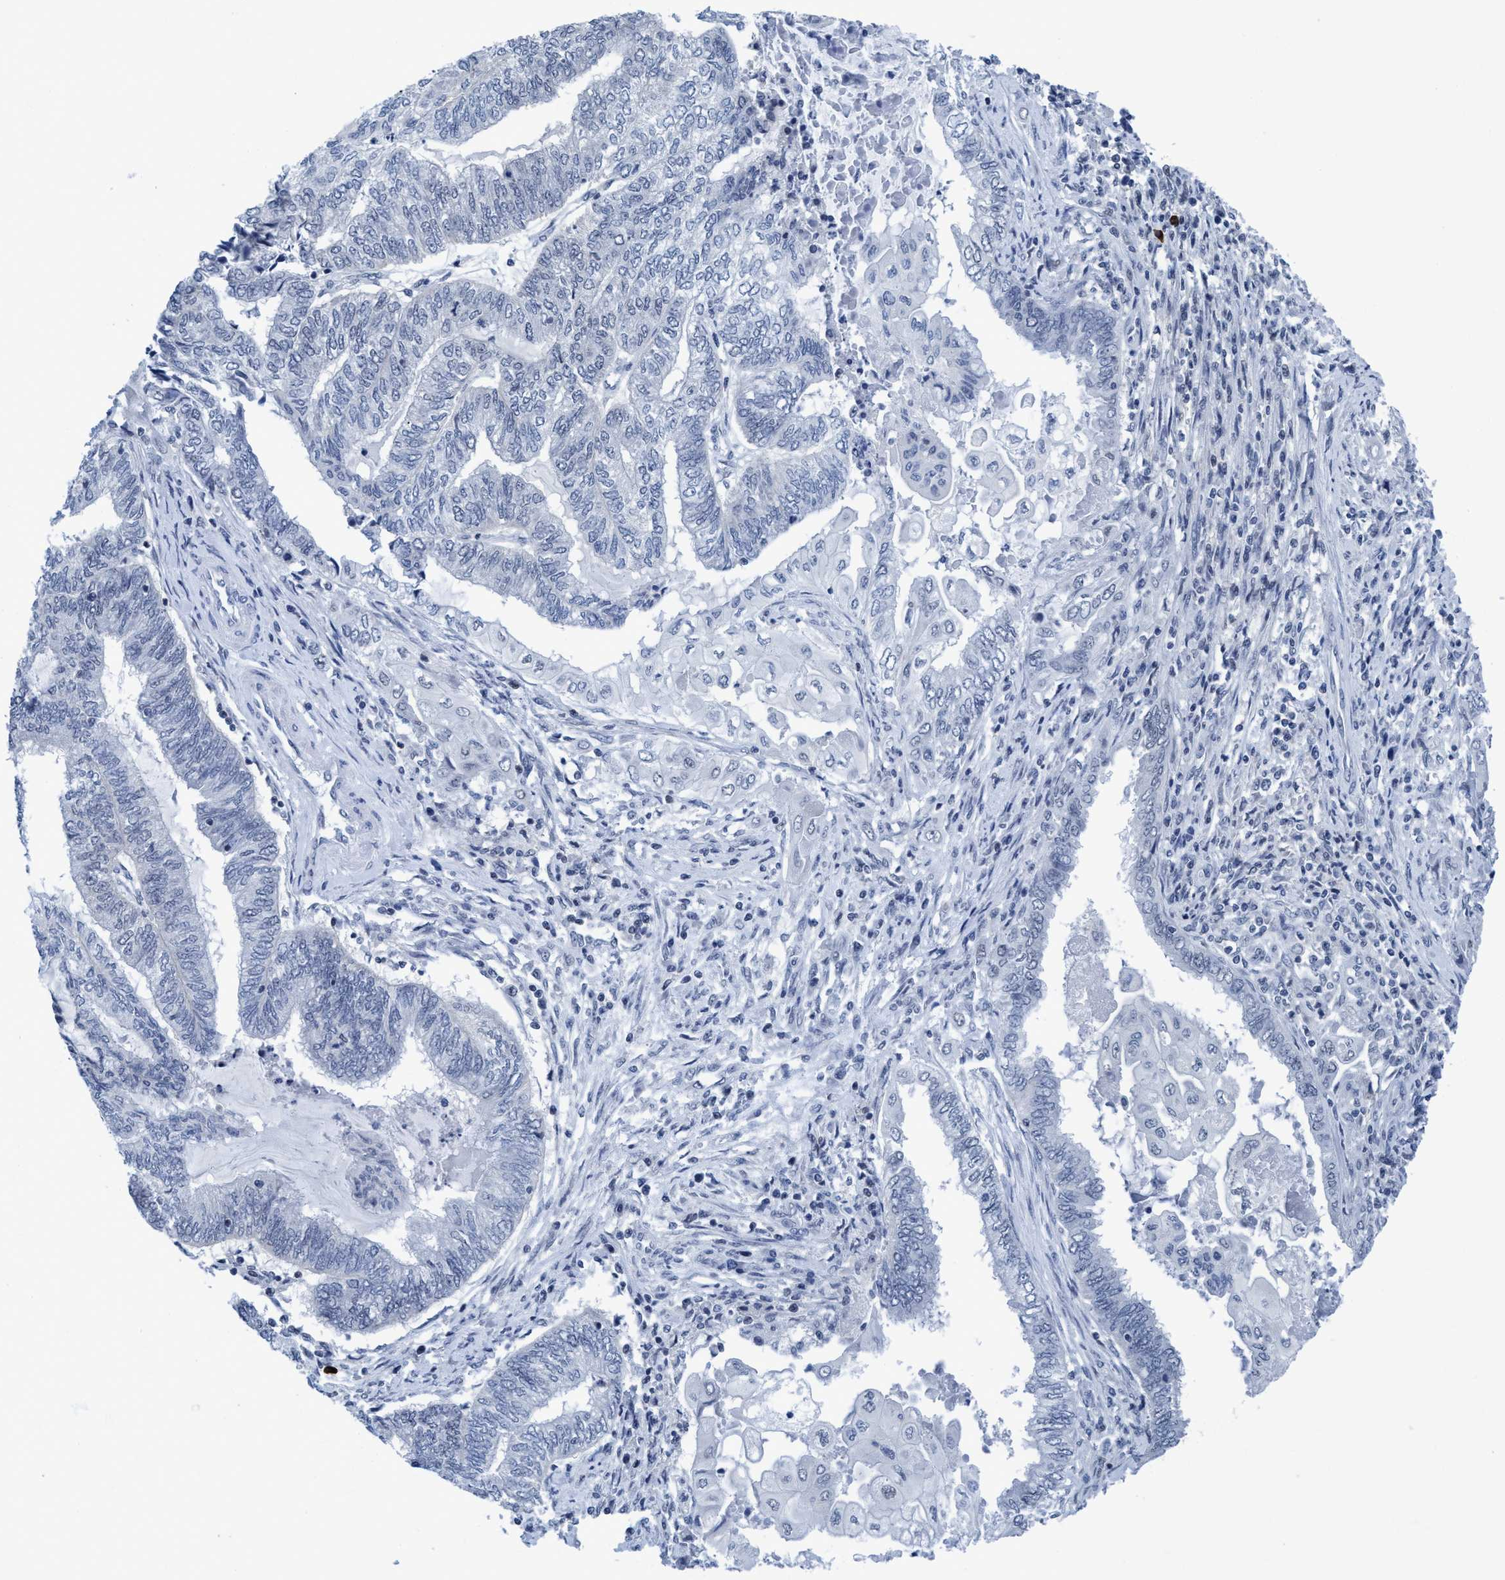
{"staining": {"intensity": "negative", "quantity": "none", "location": "none"}, "tissue": "endometrial cancer", "cell_type": "Tumor cells", "image_type": "cancer", "snomed": [{"axis": "morphology", "description": "Adenocarcinoma, NOS"}, {"axis": "topography", "description": "Uterus"}, {"axis": "topography", "description": "Endometrium"}], "caption": "An immunohistochemistry (IHC) micrograph of adenocarcinoma (endometrial) is shown. There is no staining in tumor cells of adenocarcinoma (endometrial).", "gene": "DNAI1", "patient": {"sex": "female", "age": 70}}